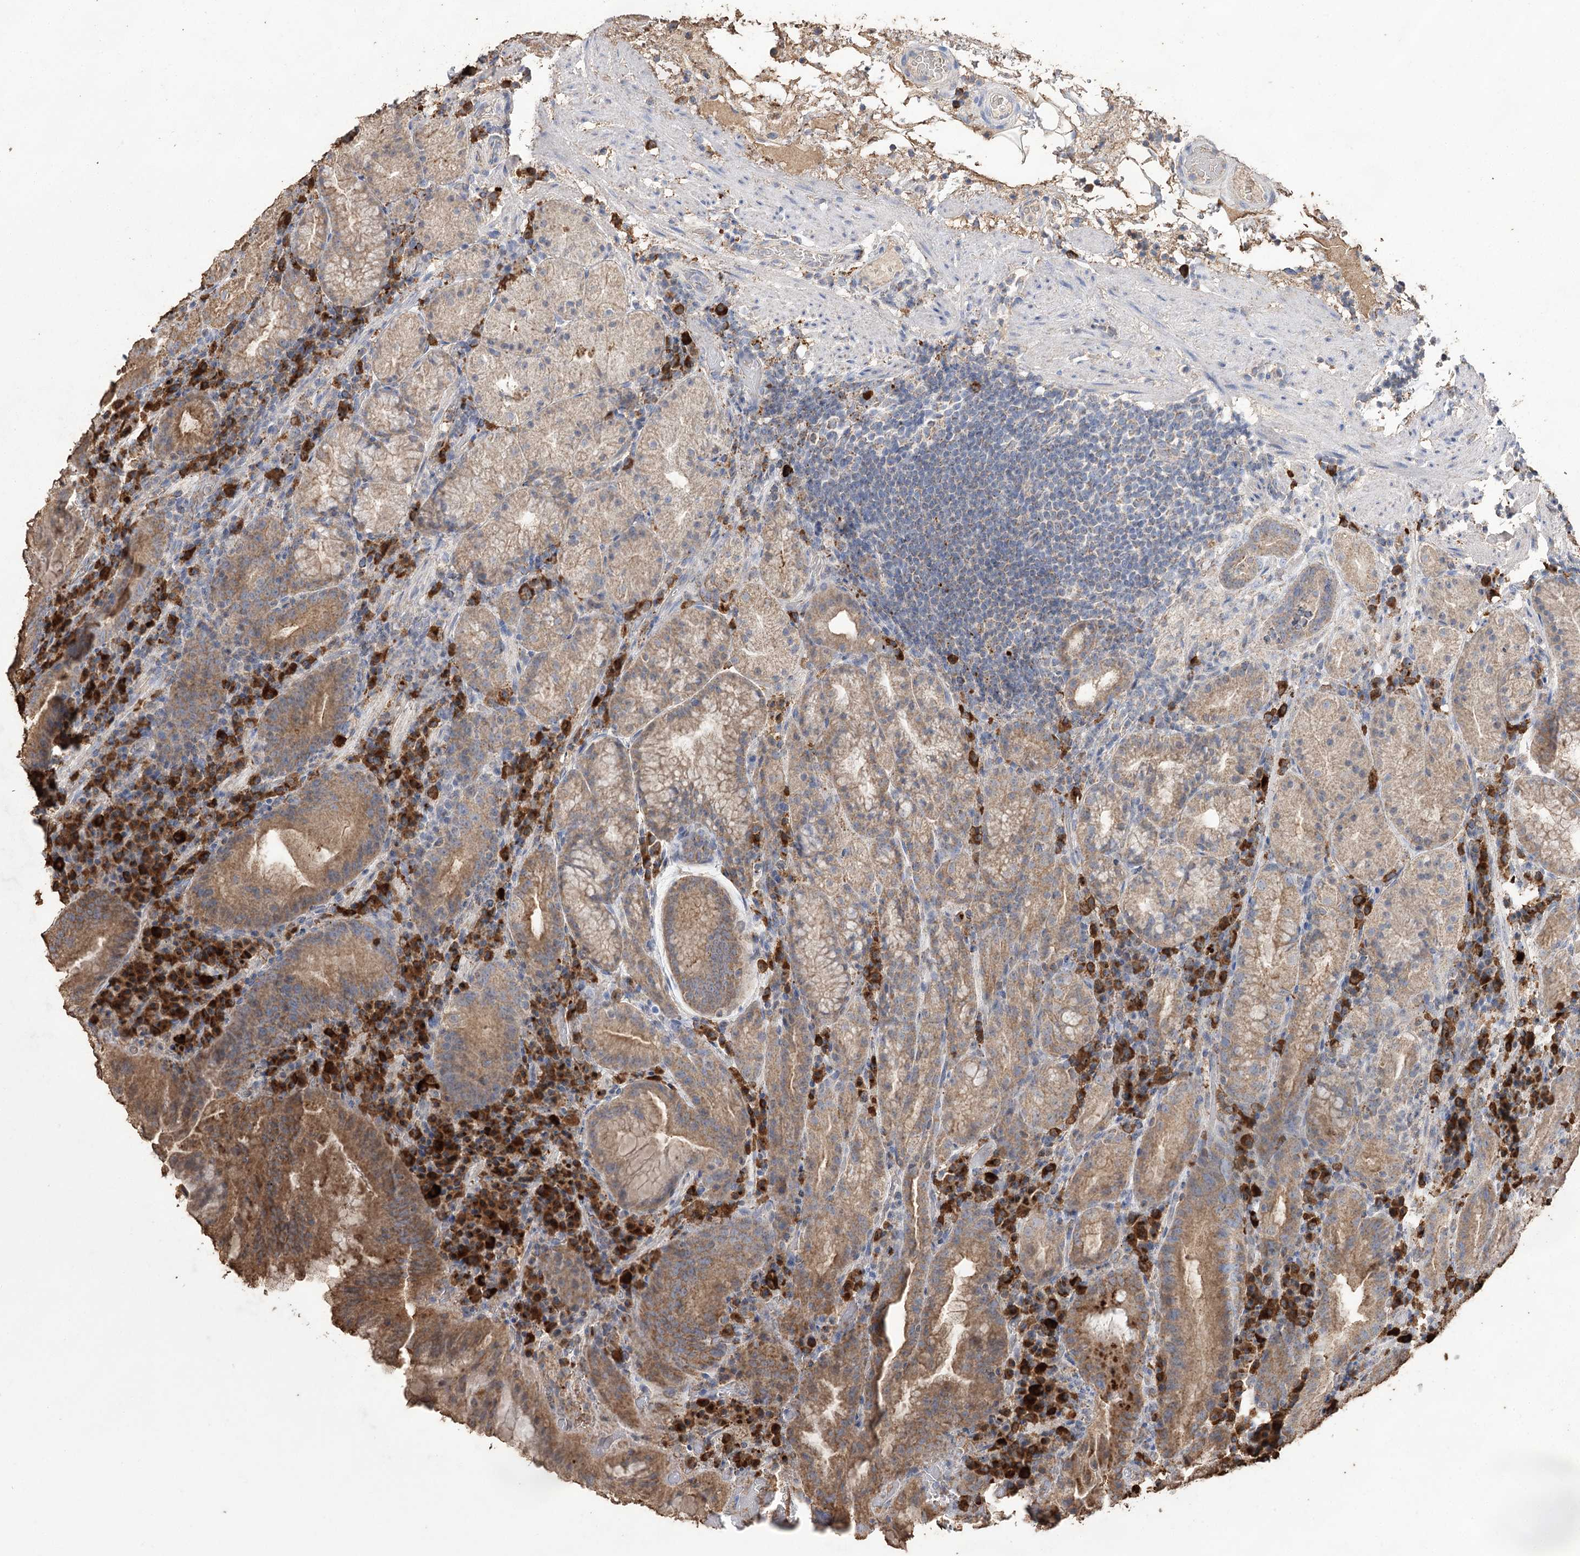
{"staining": {"intensity": "moderate", "quantity": ">75%", "location": "cytoplasmic/membranous"}, "tissue": "stomach", "cell_type": "Glandular cells", "image_type": "normal", "snomed": [{"axis": "morphology", "description": "Normal tissue, NOS"}, {"axis": "morphology", "description": "Inflammation, NOS"}, {"axis": "topography", "description": "Stomach"}], "caption": "Immunohistochemistry micrograph of unremarkable stomach: stomach stained using immunohistochemistry (IHC) reveals medium levels of moderate protein expression localized specifically in the cytoplasmic/membranous of glandular cells, appearing as a cytoplasmic/membranous brown color.", "gene": "IREB2", "patient": {"sex": "male", "age": 79}}